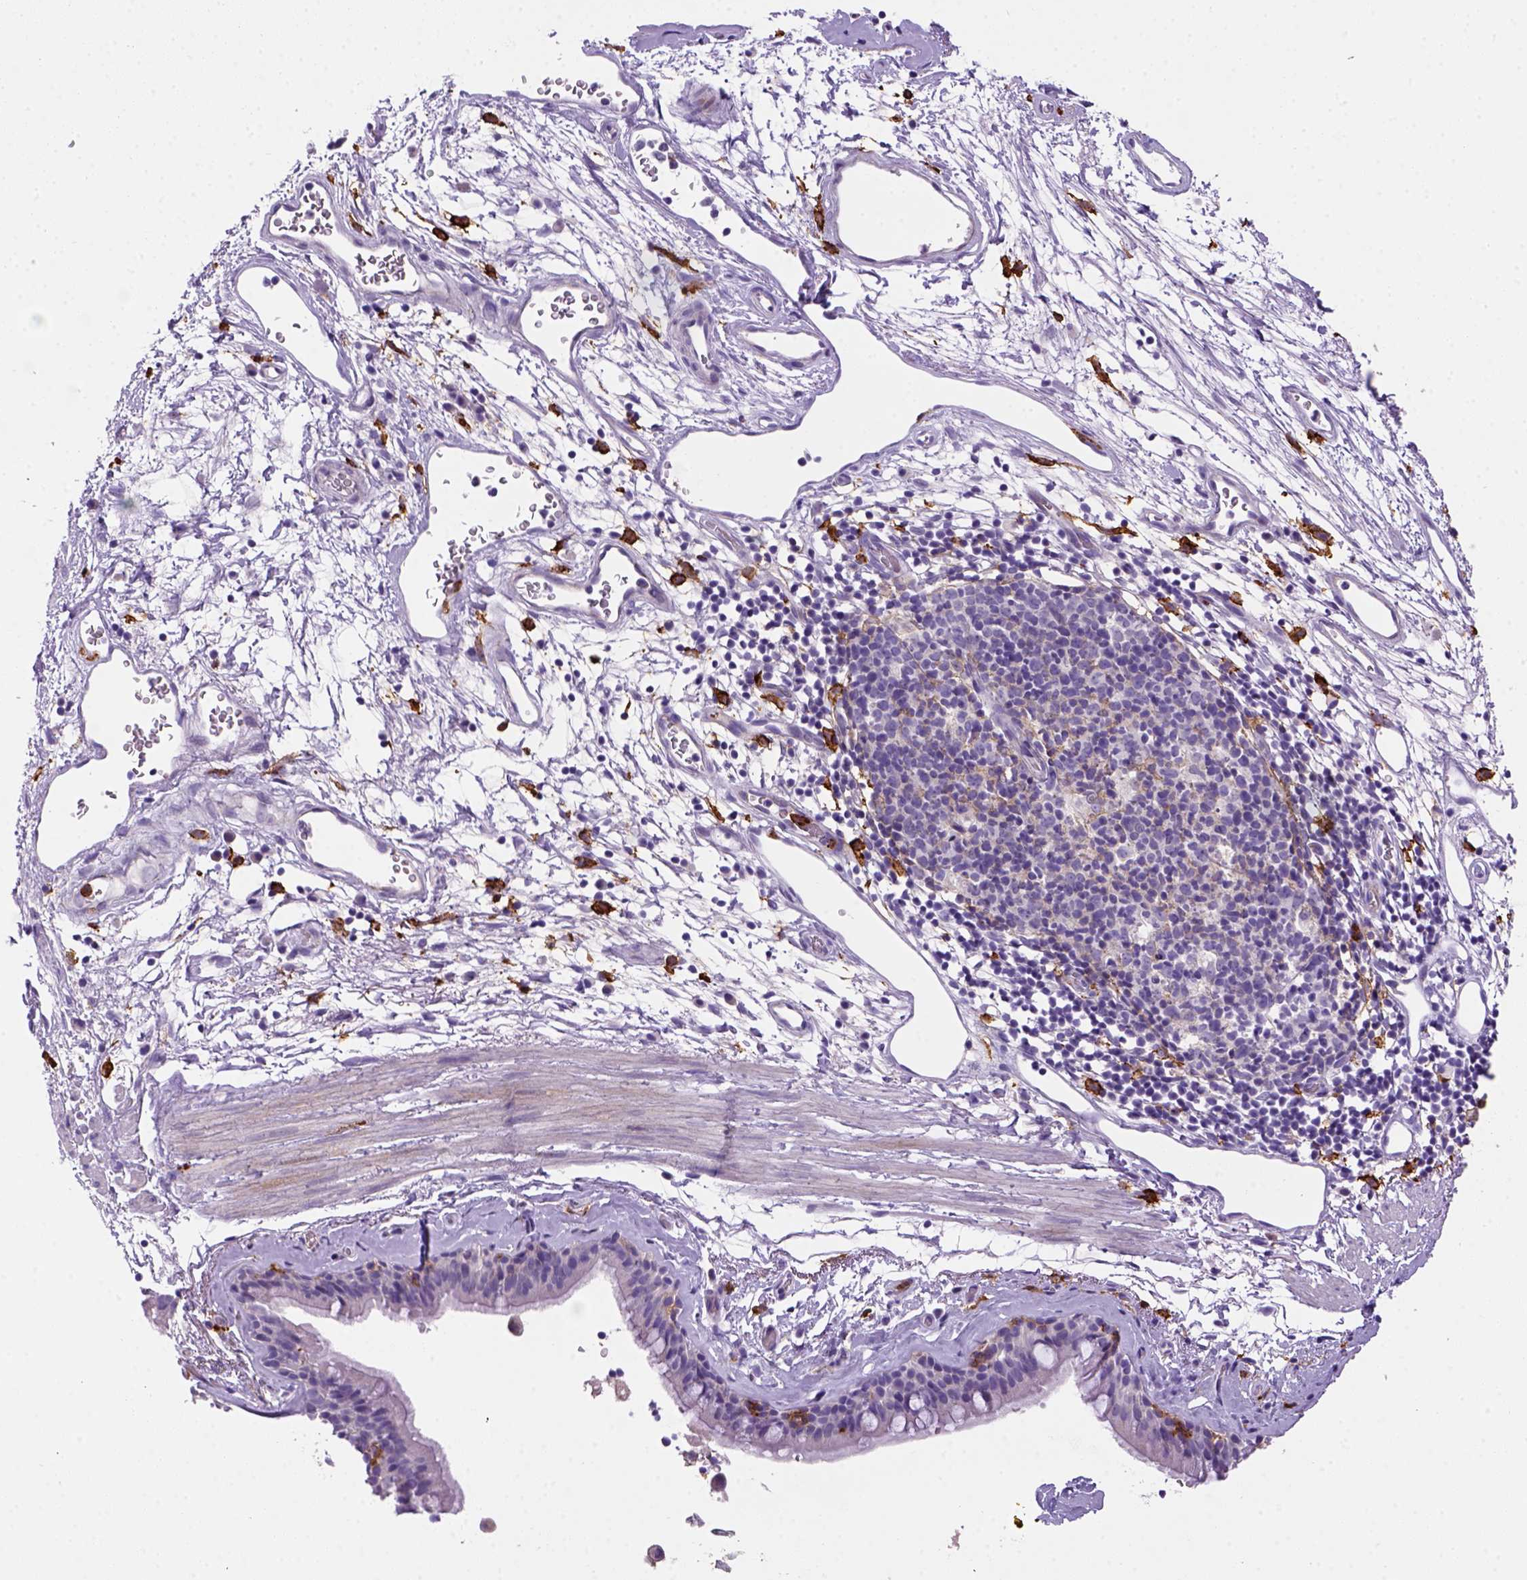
{"staining": {"intensity": "negative", "quantity": "none", "location": "none"}, "tissue": "bronchus", "cell_type": "Respiratory epithelial cells", "image_type": "normal", "snomed": [{"axis": "morphology", "description": "Normal tissue, NOS"}, {"axis": "topography", "description": "Cartilage tissue"}, {"axis": "topography", "description": "Bronchus"}], "caption": "DAB immunohistochemical staining of unremarkable human bronchus shows no significant expression in respiratory epithelial cells. (Stains: DAB (3,3'-diaminobenzidine) immunohistochemistry with hematoxylin counter stain, Microscopy: brightfield microscopy at high magnification).", "gene": "CD14", "patient": {"sex": "male", "age": 58}}